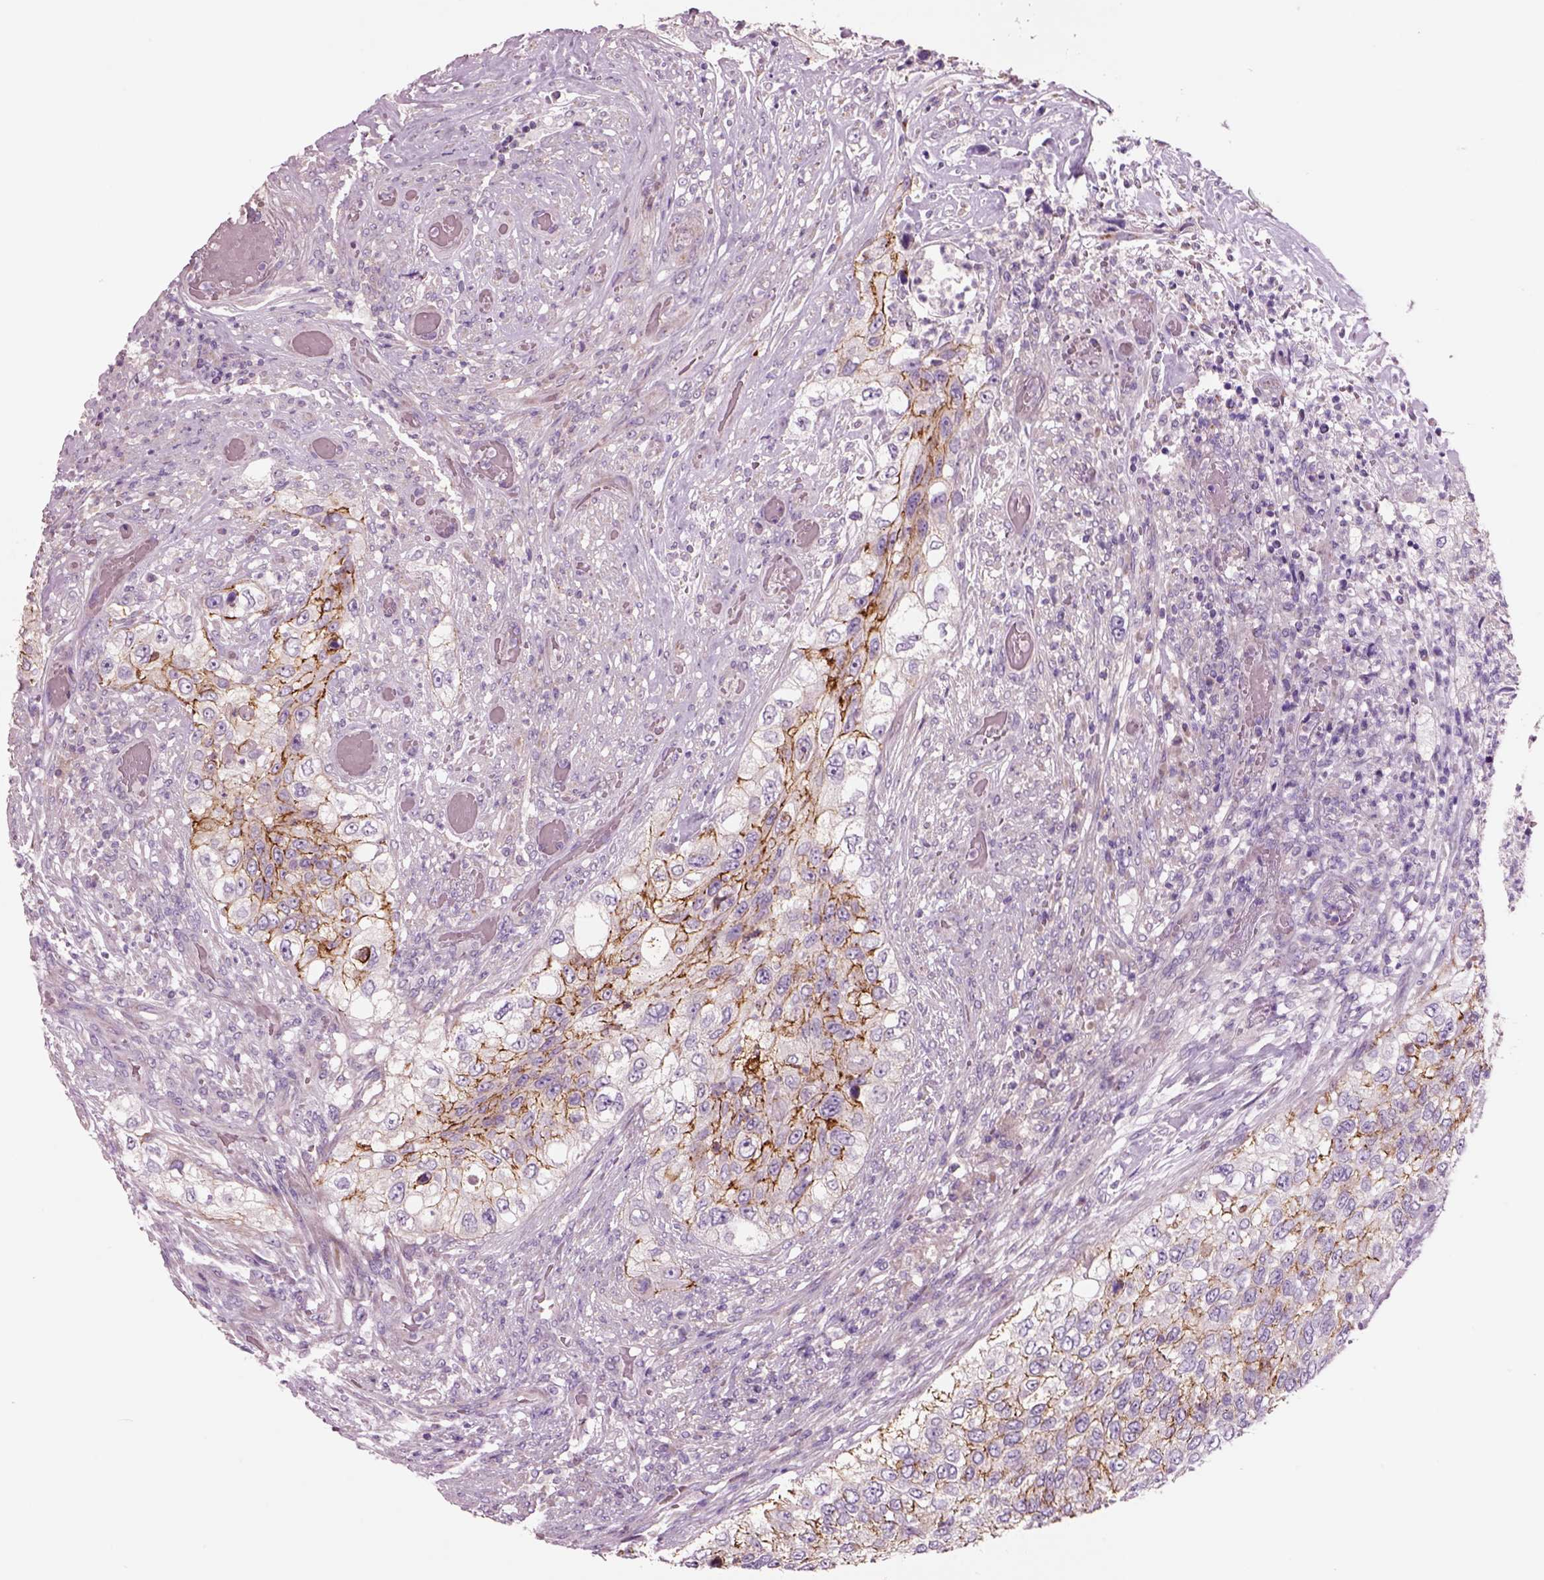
{"staining": {"intensity": "moderate", "quantity": "25%-75%", "location": "cytoplasmic/membranous"}, "tissue": "urothelial cancer", "cell_type": "Tumor cells", "image_type": "cancer", "snomed": [{"axis": "morphology", "description": "Urothelial carcinoma, High grade"}, {"axis": "topography", "description": "Urinary bladder"}], "caption": "About 25%-75% of tumor cells in human urothelial cancer show moderate cytoplasmic/membranous protein positivity as visualized by brown immunohistochemical staining.", "gene": "PLPP7", "patient": {"sex": "female", "age": 60}}